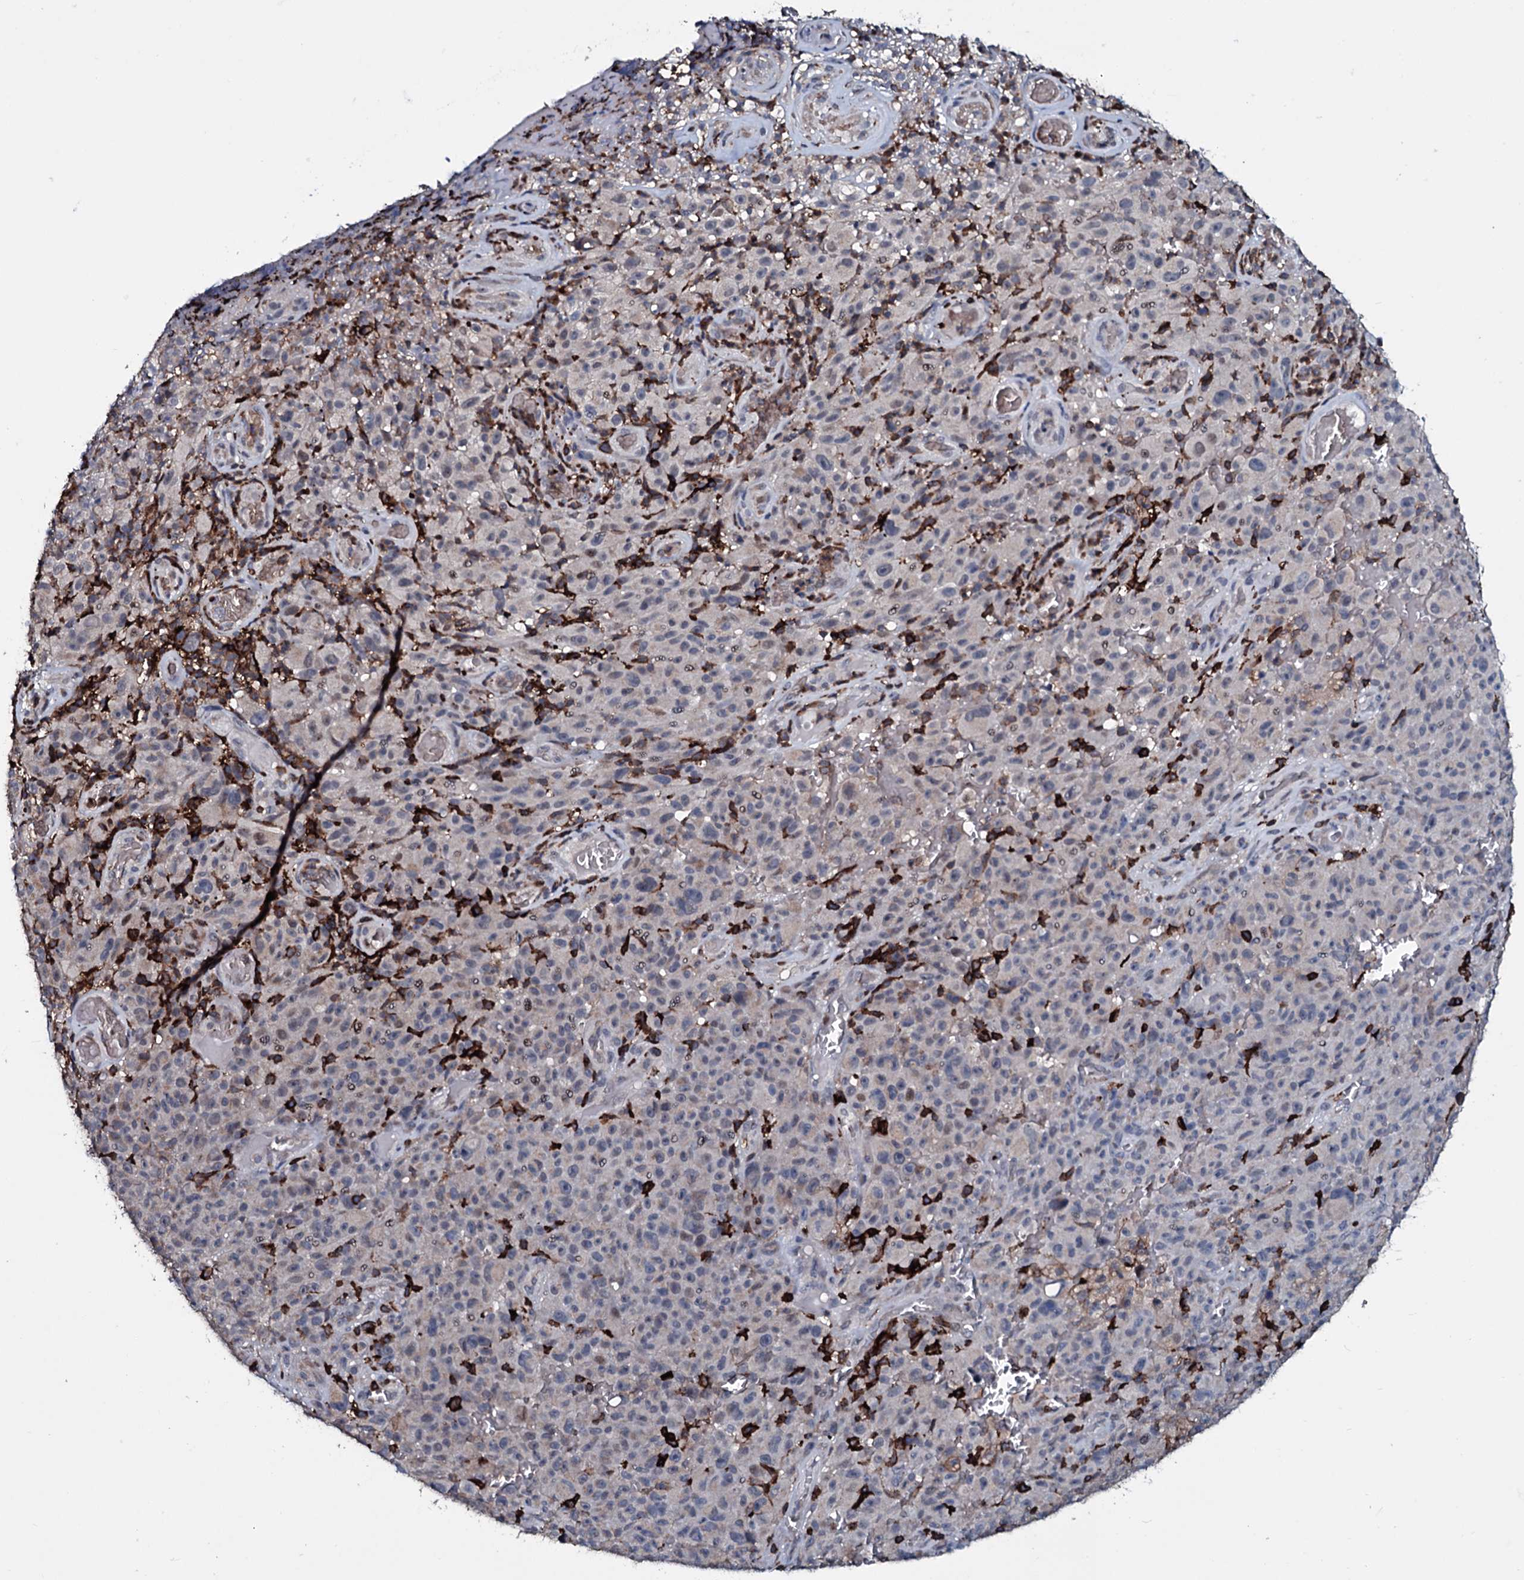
{"staining": {"intensity": "negative", "quantity": "none", "location": "none"}, "tissue": "melanoma", "cell_type": "Tumor cells", "image_type": "cancer", "snomed": [{"axis": "morphology", "description": "Malignant melanoma, NOS"}, {"axis": "topography", "description": "Skin"}], "caption": "Malignant melanoma was stained to show a protein in brown. There is no significant positivity in tumor cells.", "gene": "OGFOD2", "patient": {"sex": "female", "age": 82}}